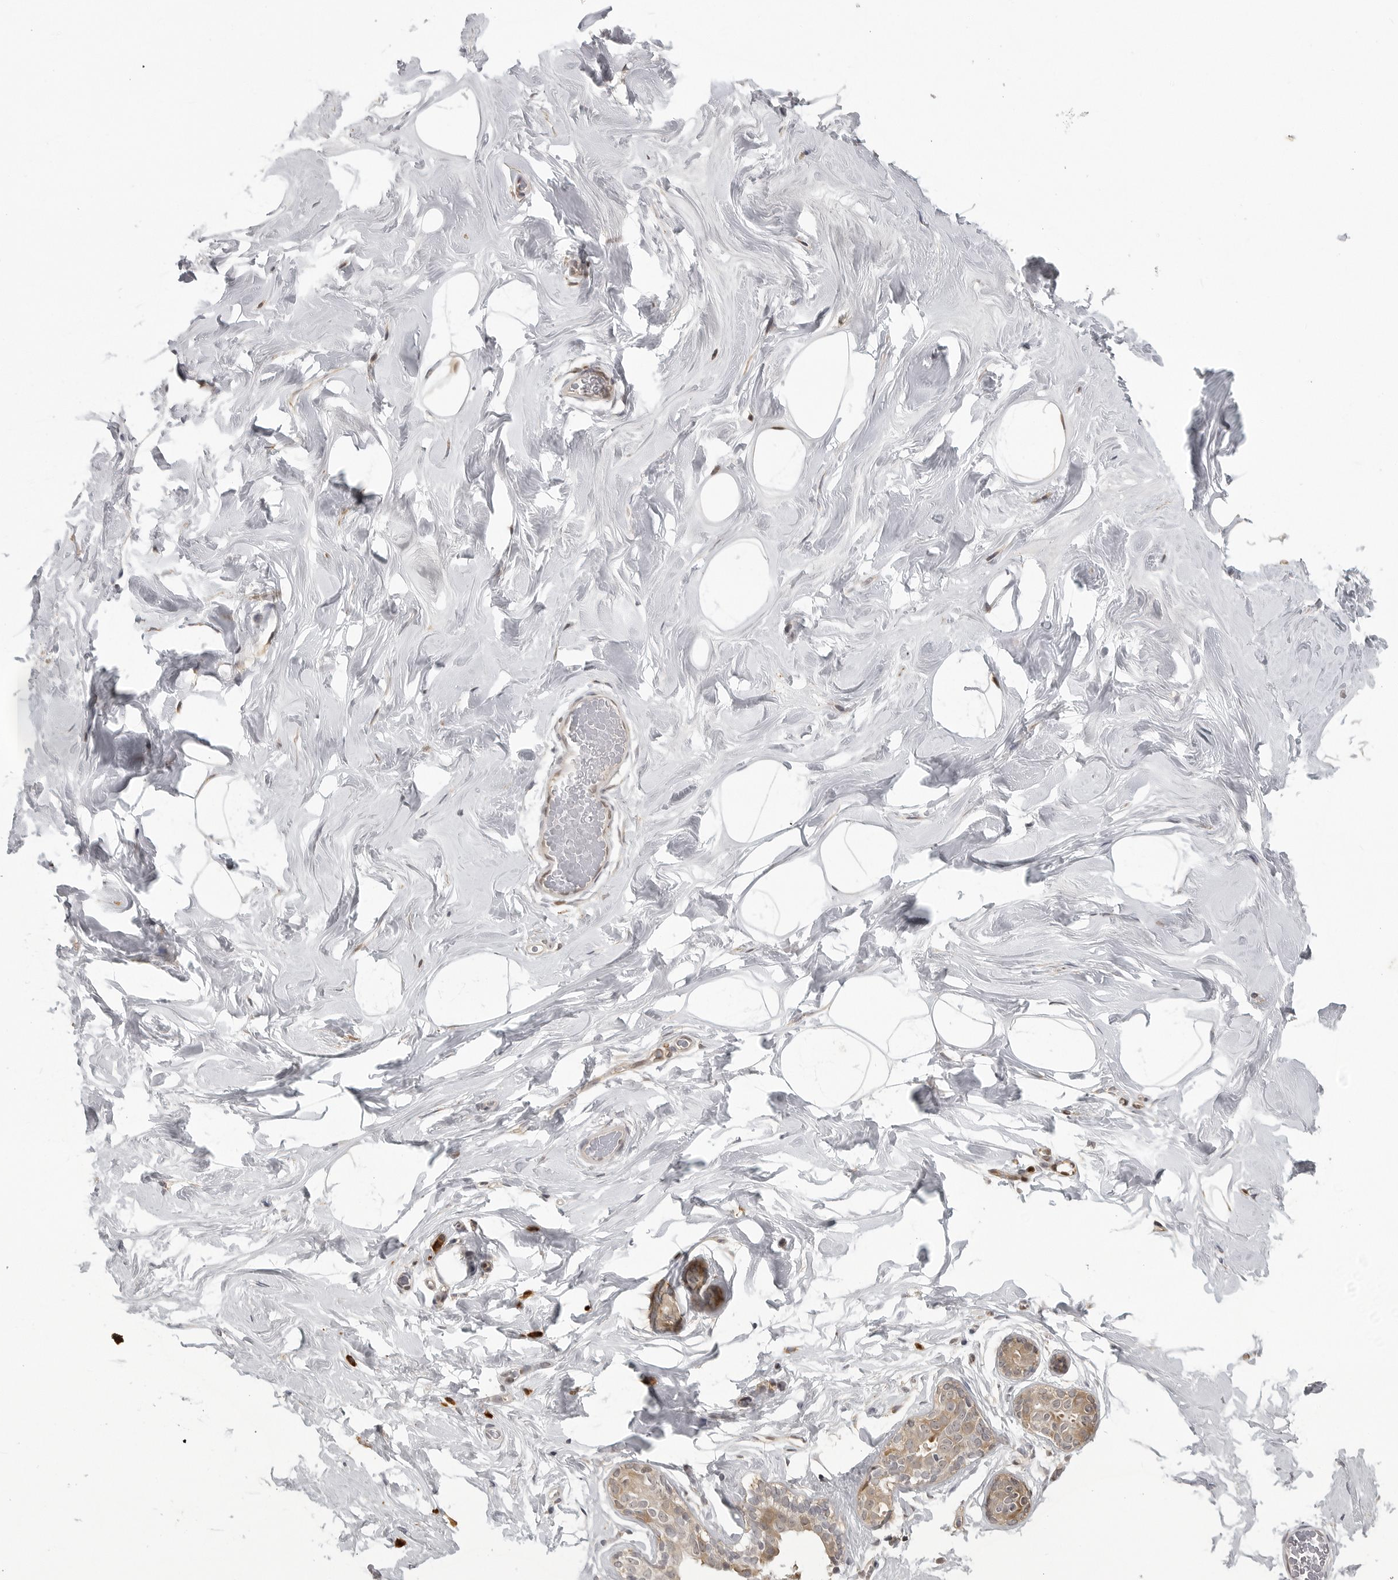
{"staining": {"intensity": "moderate", "quantity": ">75%", "location": "cytoplasmic/membranous,nuclear"}, "tissue": "adipose tissue", "cell_type": "Adipocytes", "image_type": "normal", "snomed": [{"axis": "morphology", "description": "Normal tissue, NOS"}, {"axis": "morphology", "description": "Fibrosis, NOS"}, {"axis": "topography", "description": "Breast"}, {"axis": "topography", "description": "Adipose tissue"}], "caption": "This micrograph exhibits immunohistochemistry staining of normal human adipose tissue, with medium moderate cytoplasmic/membranous,nuclear positivity in approximately >75% of adipocytes.", "gene": "CEP295NL", "patient": {"sex": "female", "age": 39}}